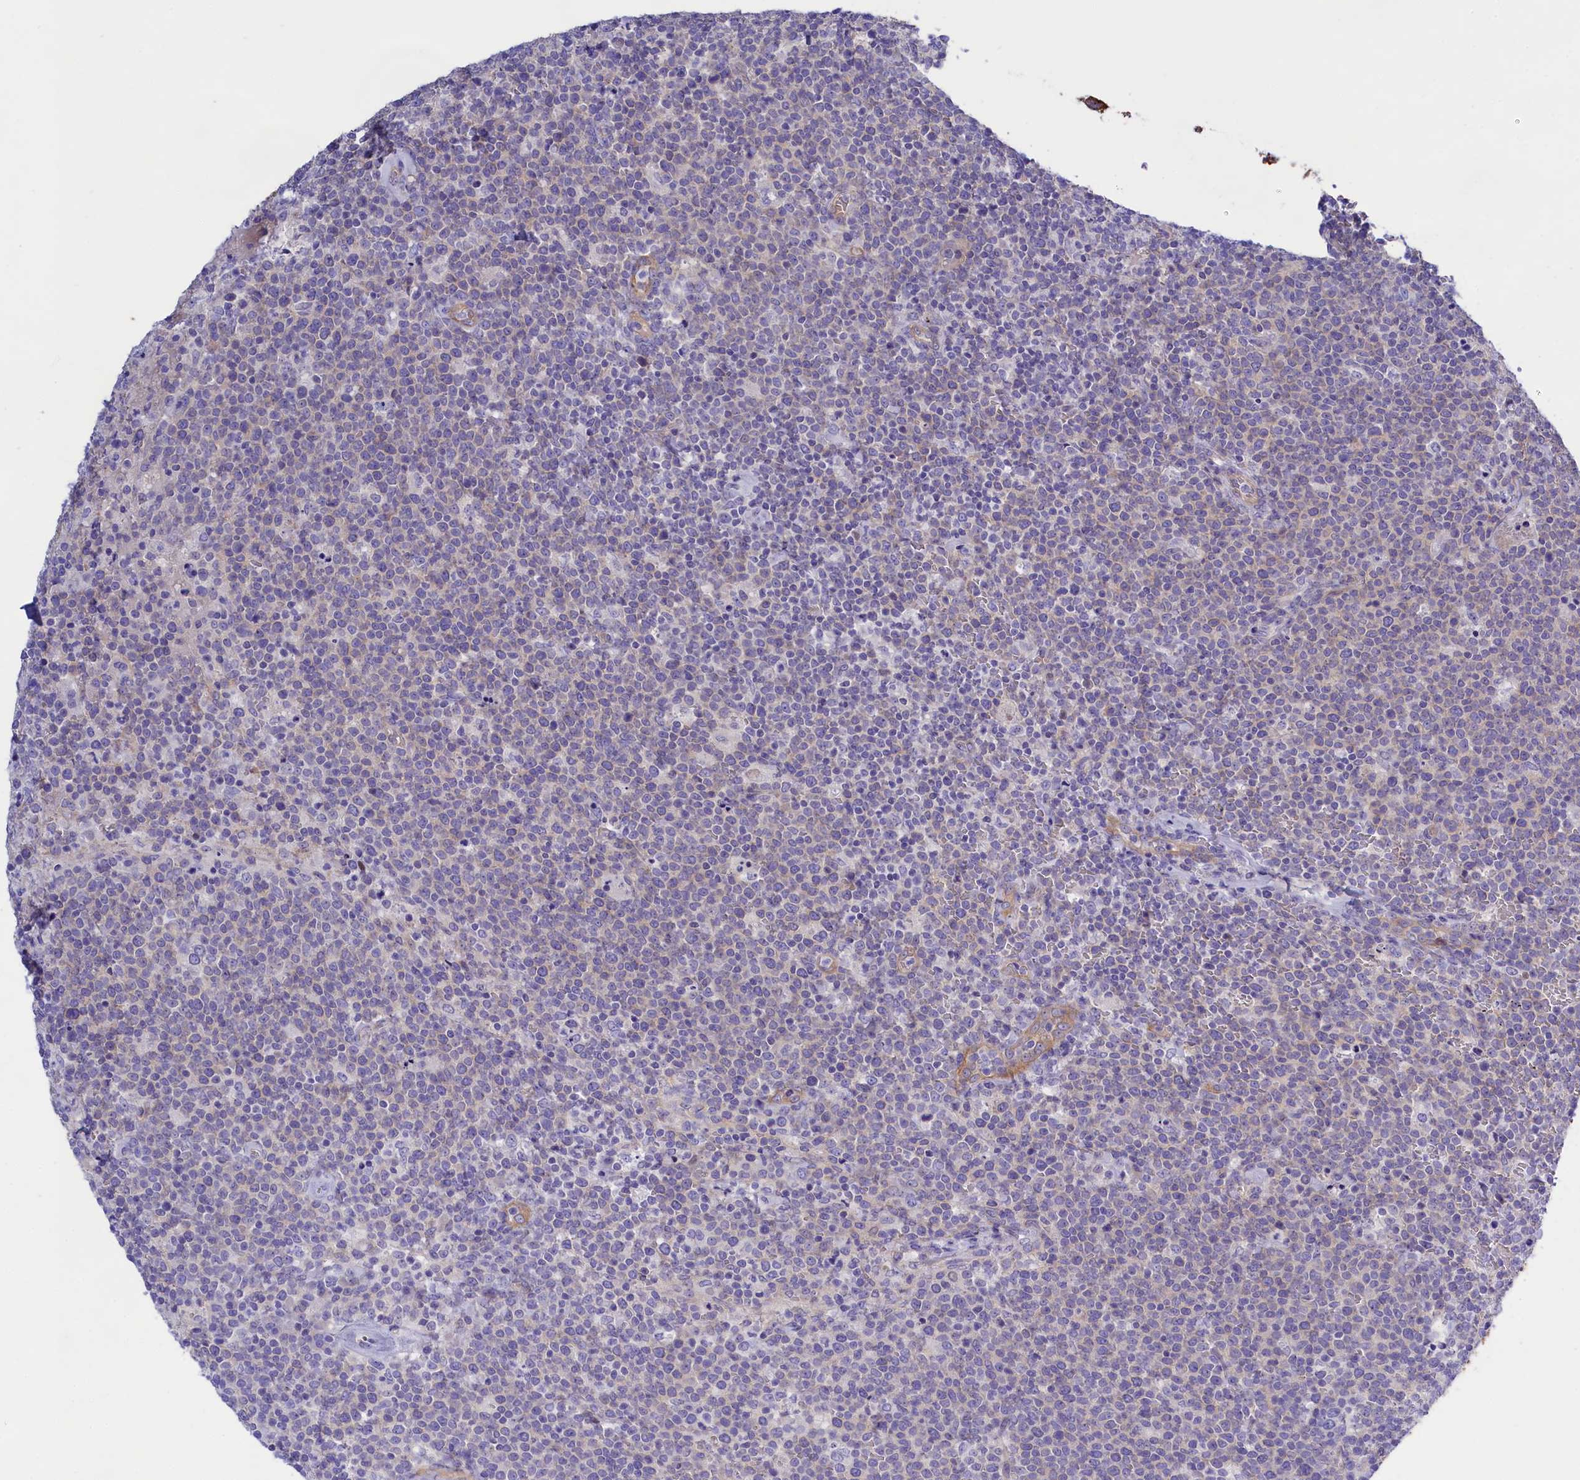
{"staining": {"intensity": "negative", "quantity": "none", "location": "none"}, "tissue": "lymphoma", "cell_type": "Tumor cells", "image_type": "cancer", "snomed": [{"axis": "morphology", "description": "Malignant lymphoma, non-Hodgkin's type, High grade"}, {"axis": "topography", "description": "Lymph node"}], "caption": "Tumor cells are negative for brown protein staining in lymphoma. Nuclei are stained in blue.", "gene": "PPP1R13L", "patient": {"sex": "male", "age": 61}}